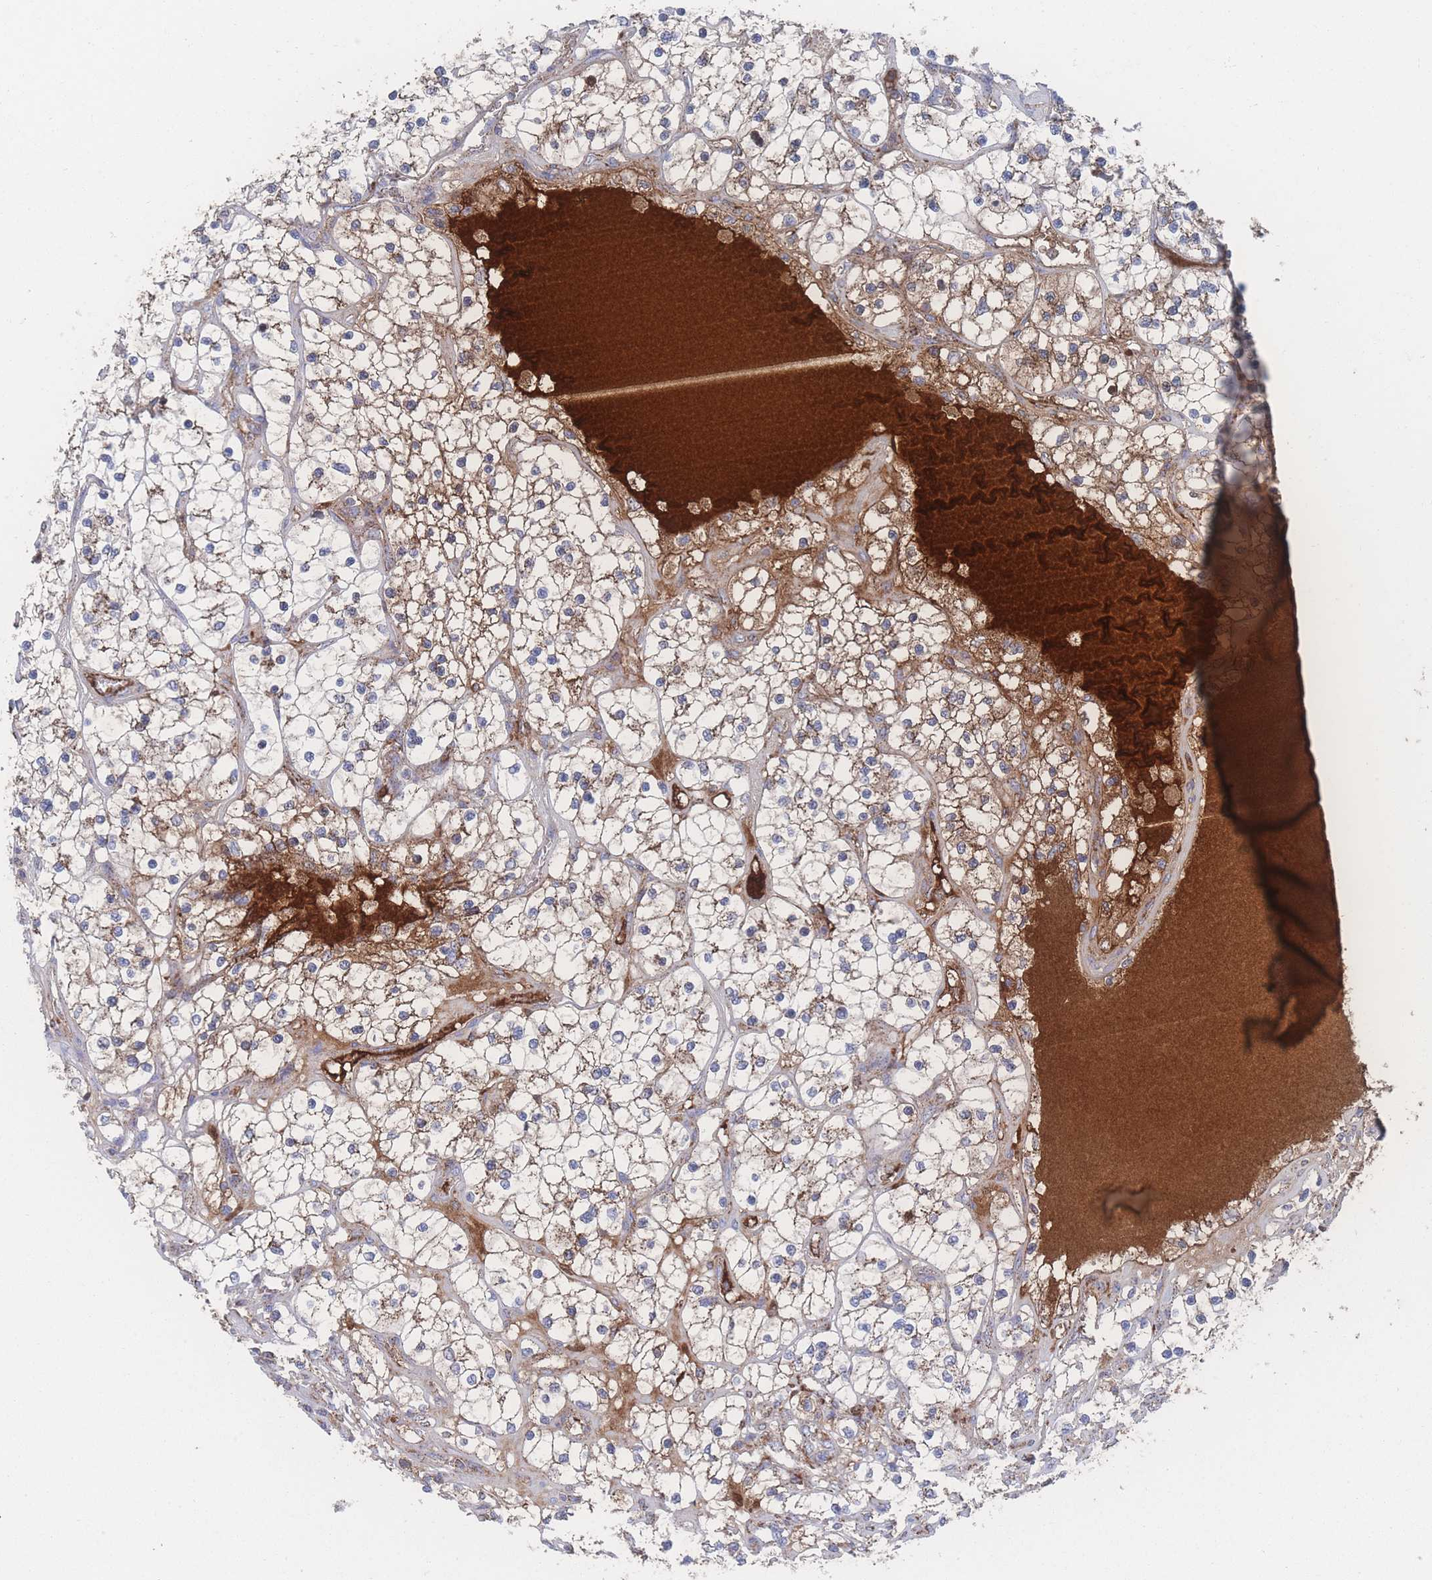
{"staining": {"intensity": "moderate", "quantity": "<25%", "location": "cytoplasmic/membranous"}, "tissue": "renal cancer", "cell_type": "Tumor cells", "image_type": "cancer", "snomed": [{"axis": "morphology", "description": "Adenocarcinoma, NOS"}, {"axis": "topography", "description": "Kidney"}], "caption": "High-magnification brightfield microscopy of renal adenocarcinoma stained with DAB (3,3'-diaminobenzidine) (brown) and counterstained with hematoxylin (blue). tumor cells exhibit moderate cytoplasmic/membranous staining is appreciated in approximately<25% of cells.", "gene": "PEX14", "patient": {"sex": "female", "age": 69}}